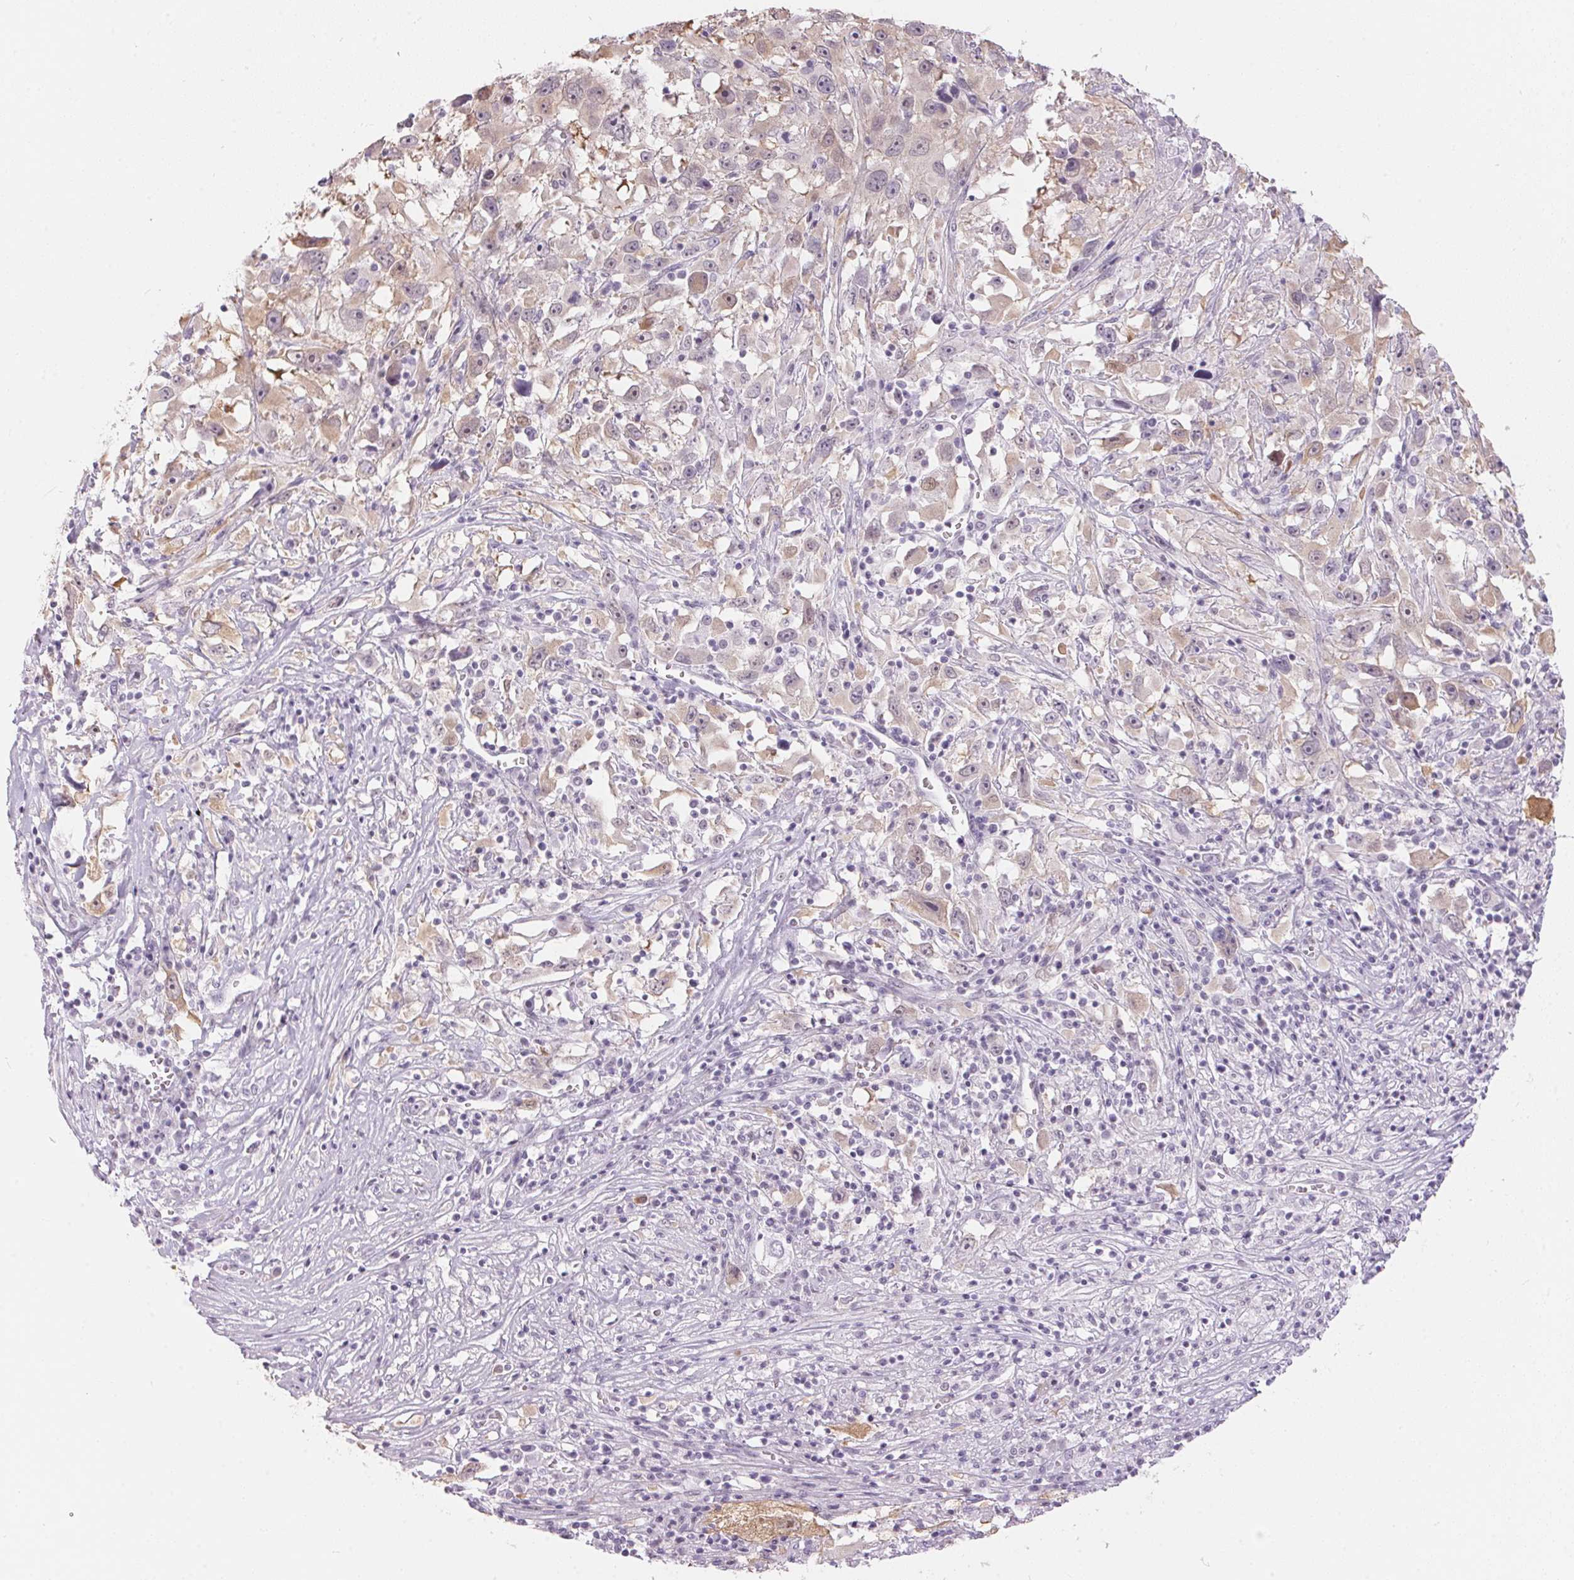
{"staining": {"intensity": "weak", "quantity": "25%-75%", "location": "cytoplasmic/membranous"}, "tissue": "melanoma", "cell_type": "Tumor cells", "image_type": "cancer", "snomed": [{"axis": "morphology", "description": "Malignant melanoma, Metastatic site"}, {"axis": "topography", "description": "Soft tissue"}], "caption": "This is an image of IHC staining of melanoma, which shows weak staining in the cytoplasmic/membranous of tumor cells.", "gene": "CADPS", "patient": {"sex": "male", "age": 50}}